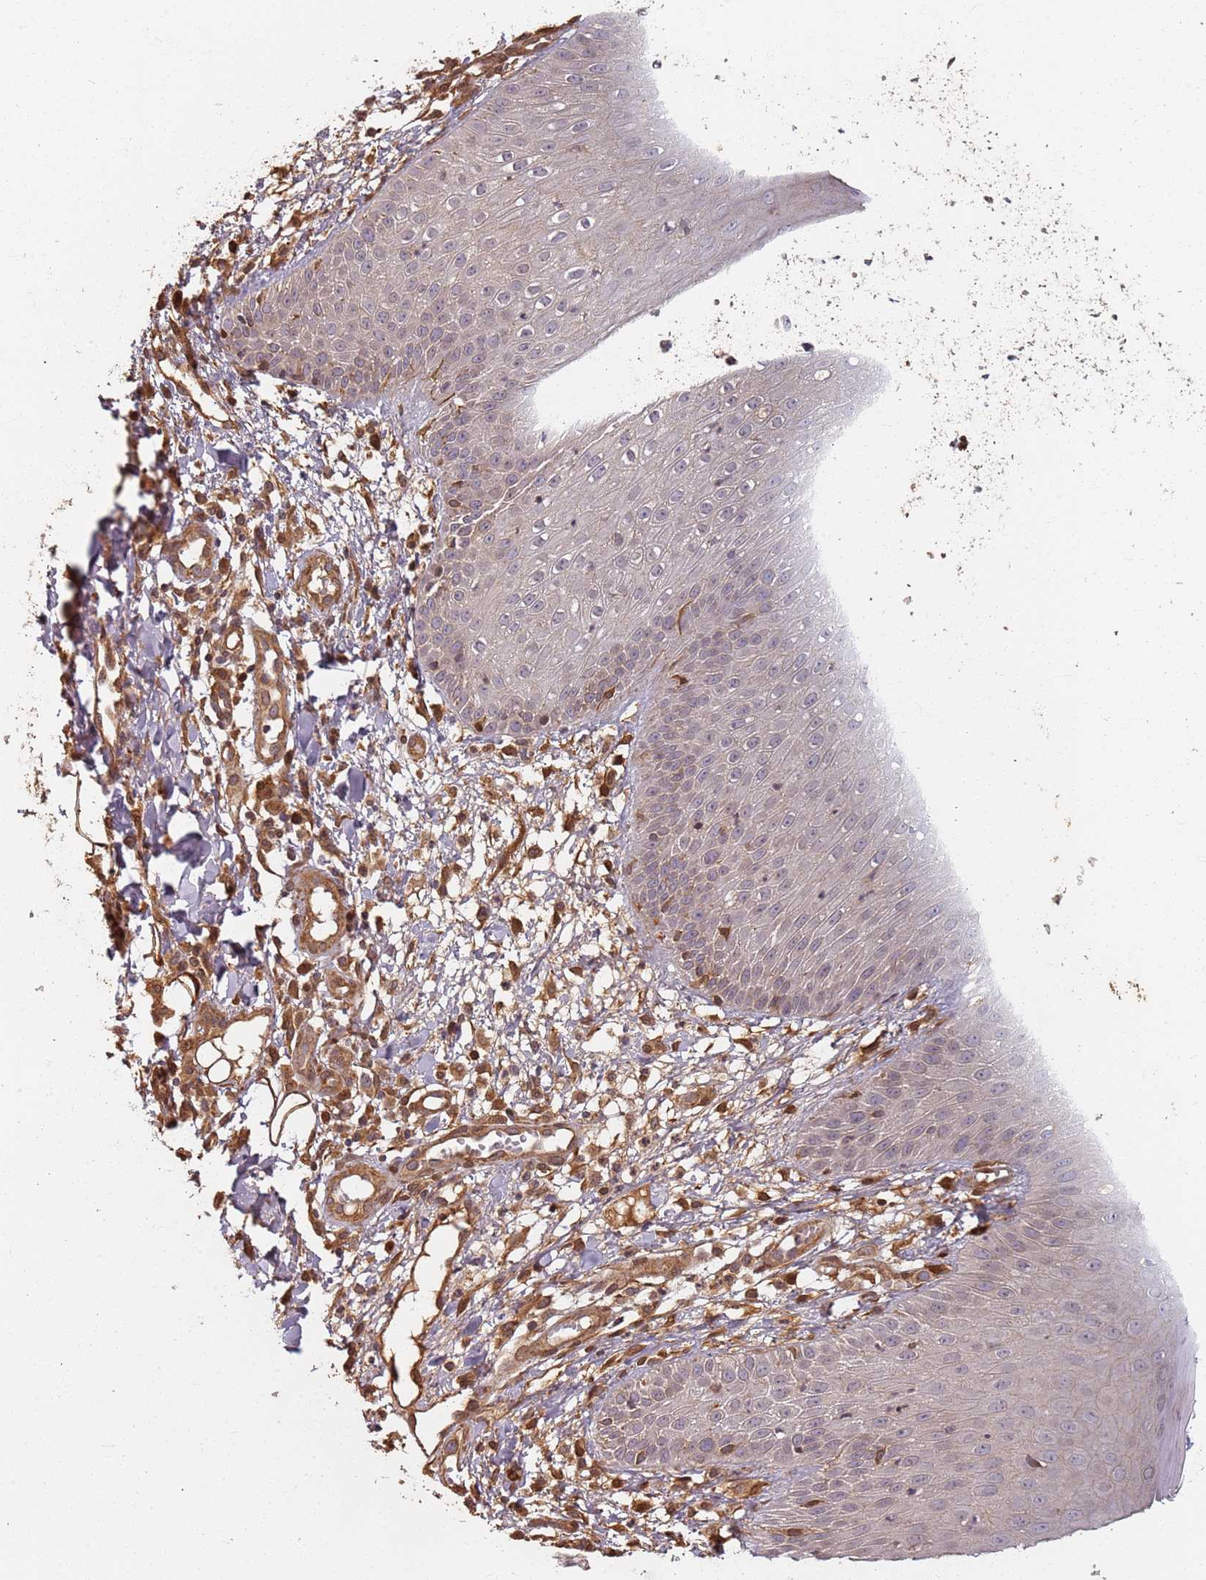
{"staining": {"intensity": "moderate", "quantity": "<25%", "location": "nuclear"}, "tissue": "skin", "cell_type": "Epidermal cells", "image_type": "normal", "snomed": [{"axis": "morphology", "description": "Normal tissue, NOS"}, {"axis": "morphology", "description": "Inflammation, NOS"}, {"axis": "topography", "description": "Soft tissue"}, {"axis": "topography", "description": "Anal"}], "caption": "Epidermal cells display low levels of moderate nuclear staining in about <25% of cells in normal human skin. (brown staining indicates protein expression, while blue staining denotes nuclei).", "gene": "SDCCAG8", "patient": {"sex": "female", "age": 15}}